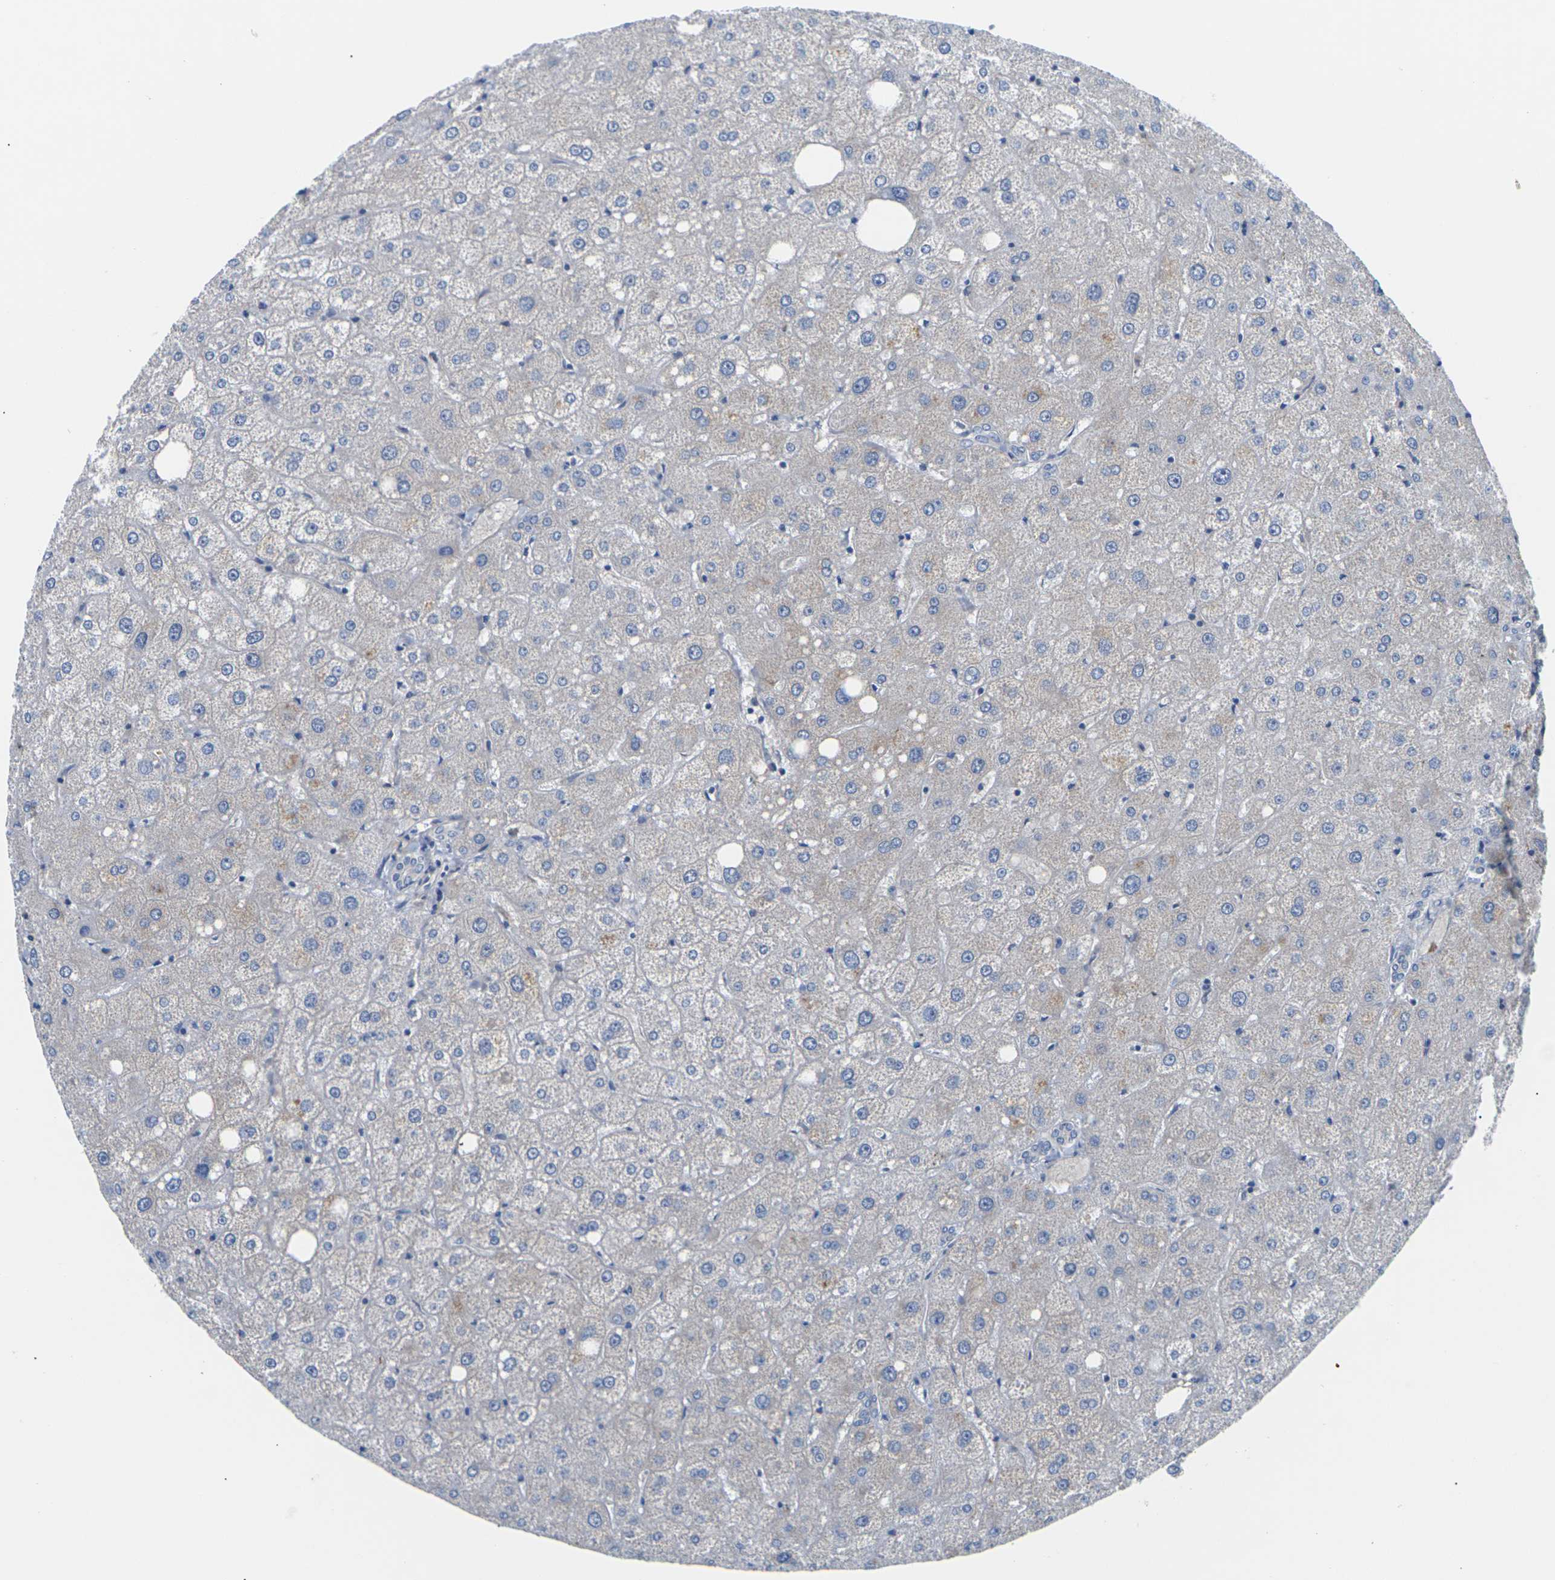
{"staining": {"intensity": "negative", "quantity": "none", "location": "none"}, "tissue": "liver", "cell_type": "Cholangiocytes", "image_type": "normal", "snomed": [{"axis": "morphology", "description": "Normal tissue, NOS"}, {"axis": "topography", "description": "Liver"}], "caption": "Cholangiocytes are negative for brown protein staining in normal liver. (DAB (3,3'-diaminobenzidine) IHC visualized using brightfield microscopy, high magnification).", "gene": "TMCO4", "patient": {"sex": "male", "age": 73}}